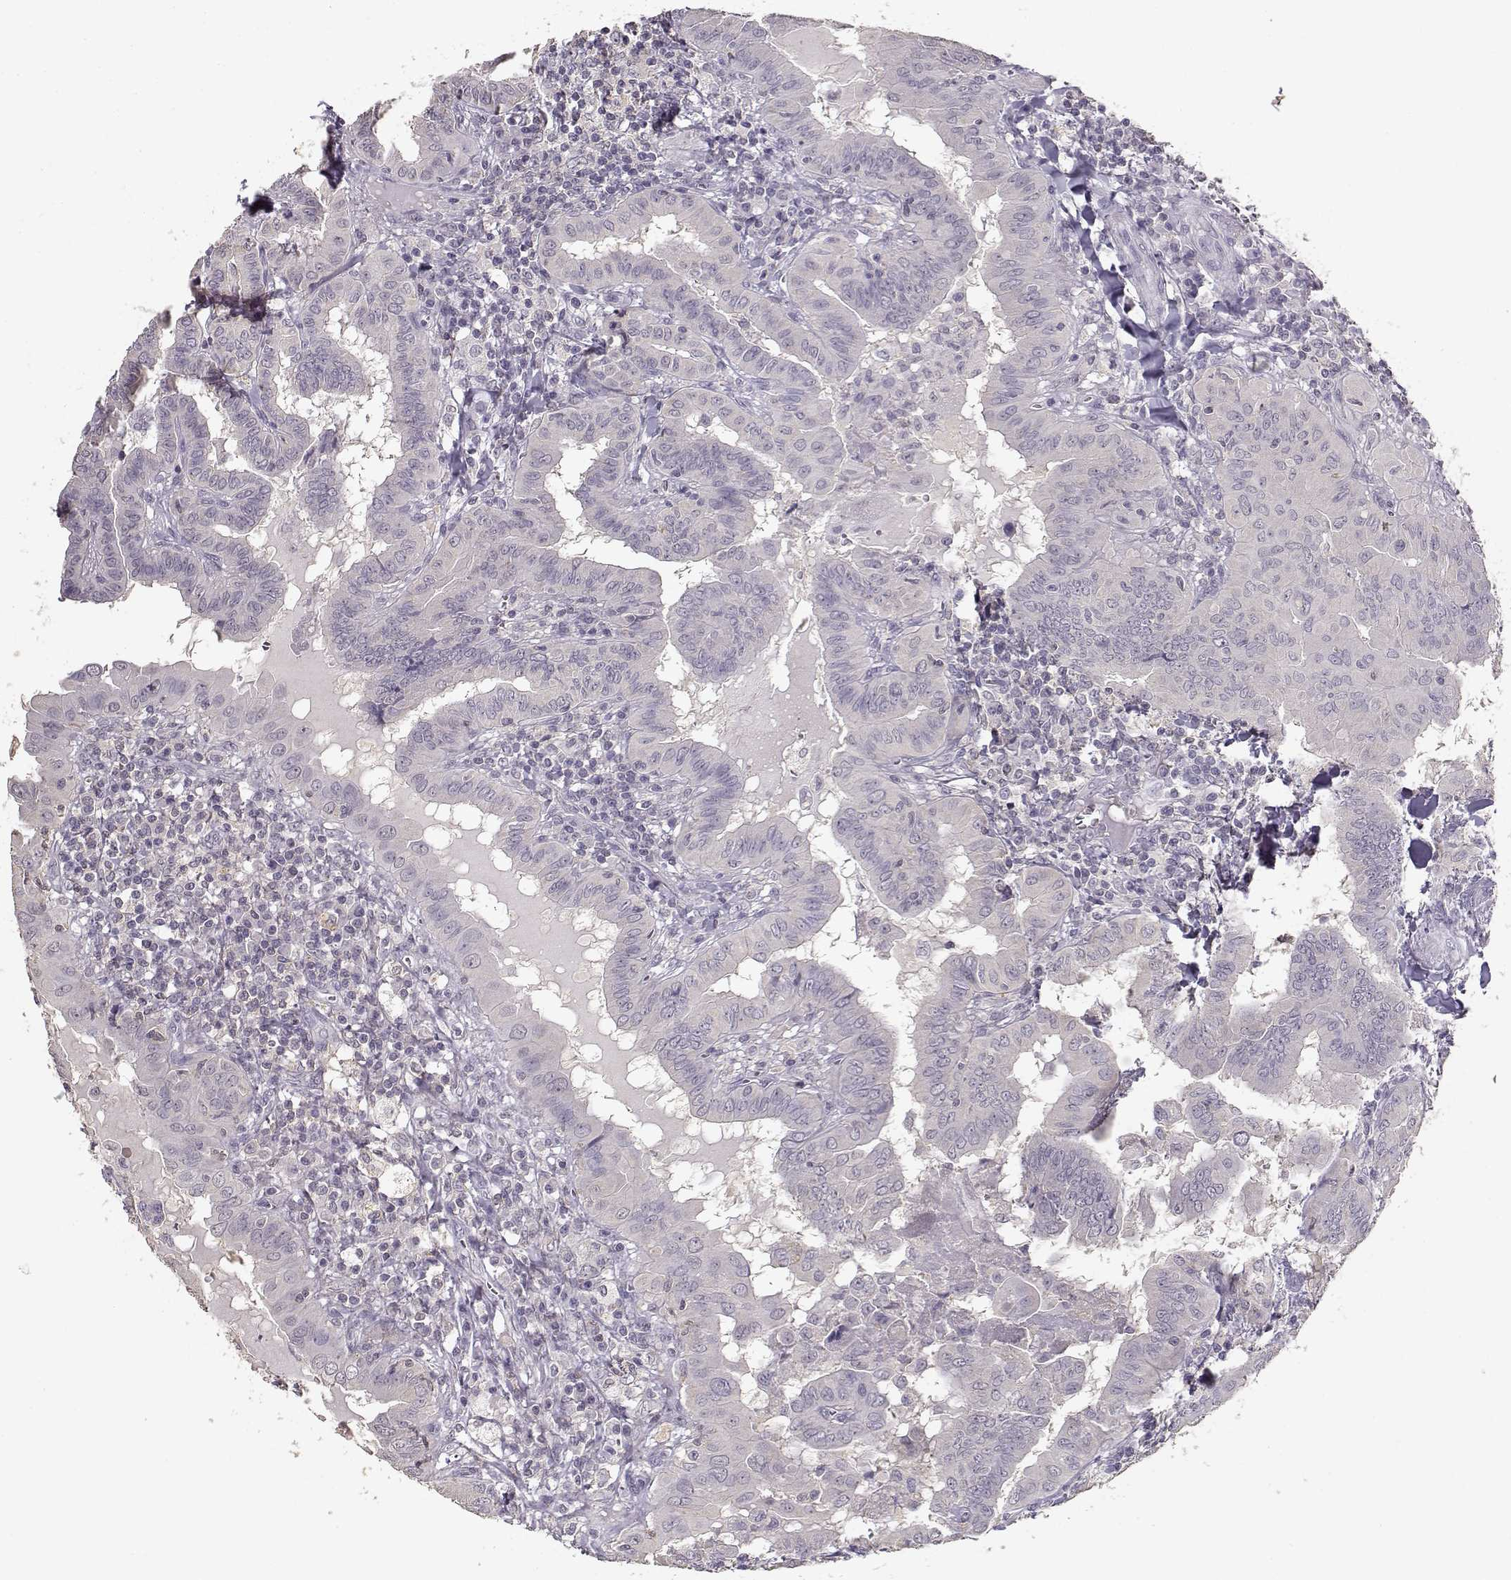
{"staining": {"intensity": "negative", "quantity": "none", "location": "none"}, "tissue": "thyroid cancer", "cell_type": "Tumor cells", "image_type": "cancer", "snomed": [{"axis": "morphology", "description": "Papillary adenocarcinoma, NOS"}, {"axis": "topography", "description": "Thyroid gland"}], "caption": "The photomicrograph demonstrates no staining of tumor cells in thyroid cancer (papillary adenocarcinoma).", "gene": "UROC1", "patient": {"sex": "female", "age": 37}}